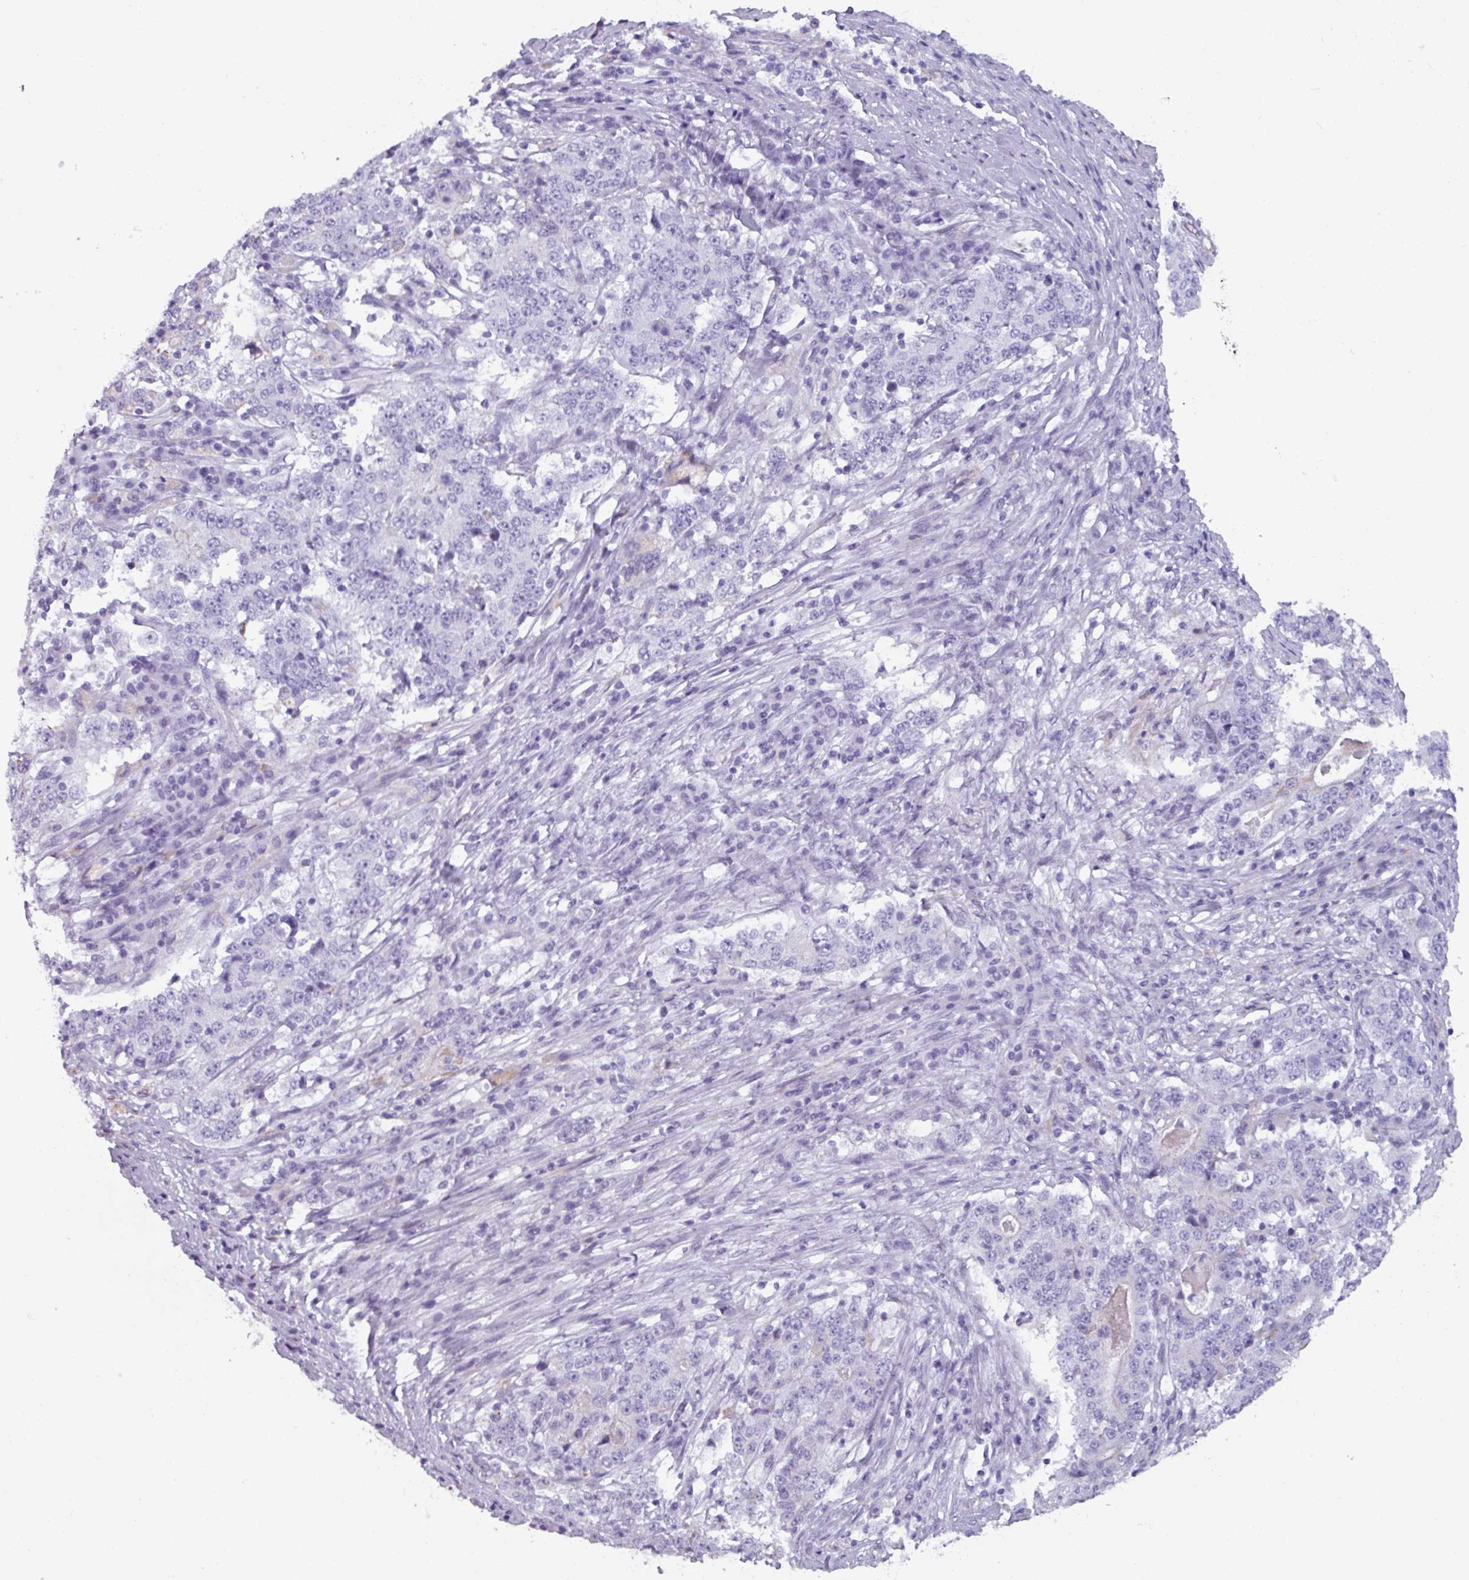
{"staining": {"intensity": "negative", "quantity": "none", "location": "none"}, "tissue": "stomach cancer", "cell_type": "Tumor cells", "image_type": "cancer", "snomed": [{"axis": "morphology", "description": "Adenocarcinoma, NOS"}, {"axis": "topography", "description": "Stomach"}], "caption": "Immunohistochemistry histopathology image of adenocarcinoma (stomach) stained for a protein (brown), which reveals no expression in tumor cells. (DAB immunohistochemistry with hematoxylin counter stain).", "gene": "SPESP1", "patient": {"sex": "male", "age": 59}}